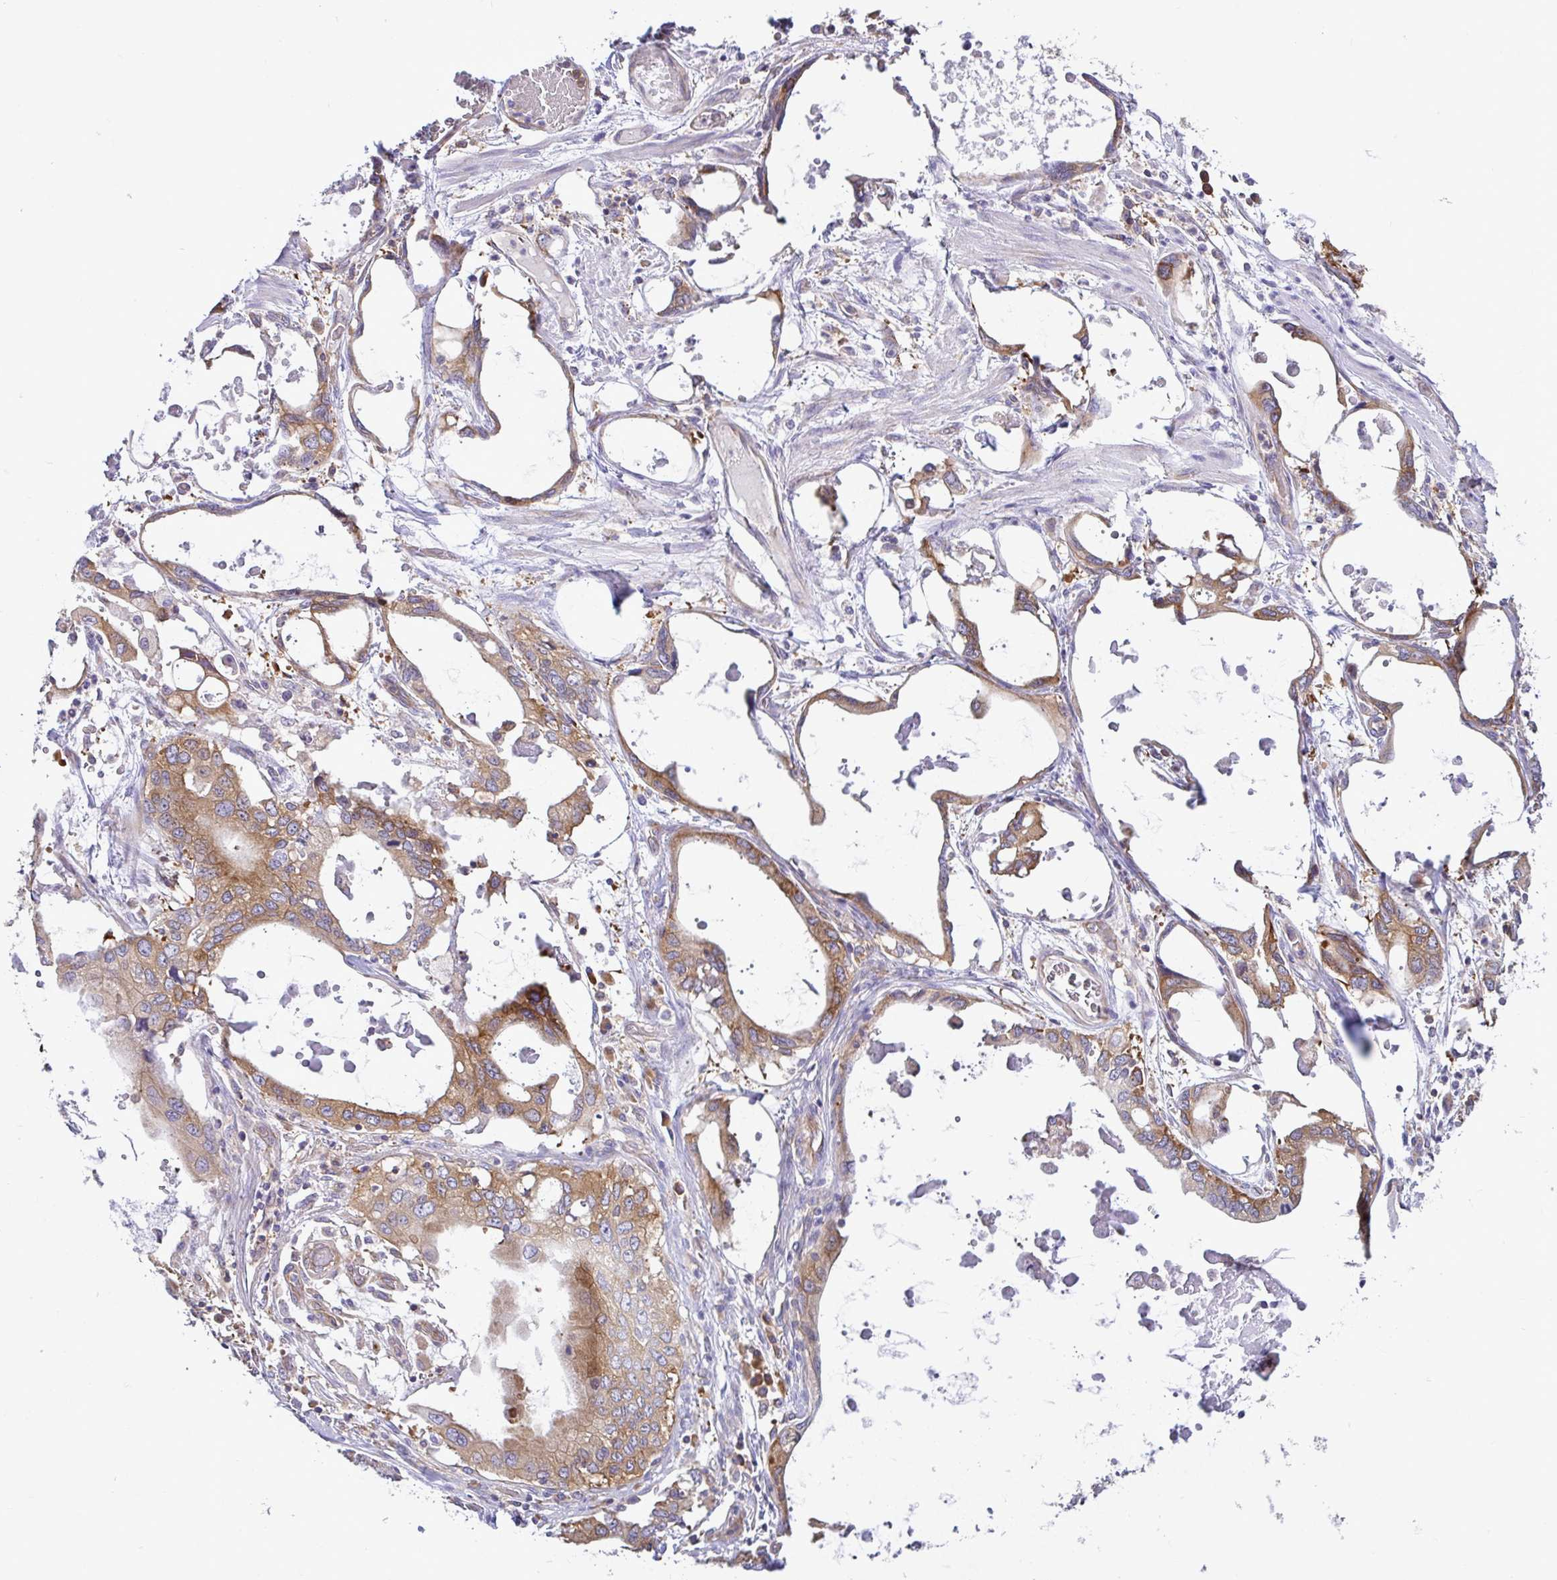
{"staining": {"intensity": "moderate", "quantity": ">75%", "location": "cytoplasmic/membranous"}, "tissue": "stomach cancer", "cell_type": "Tumor cells", "image_type": "cancer", "snomed": [{"axis": "morphology", "description": "Adenocarcinoma, NOS"}, {"axis": "topography", "description": "Stomach, upper"}], "caption": "About >75% of tumor cells in stomach cancer show moderate cytoplasmic/membranous protein positivity as visualized by brown immunohistochemical staining.", "gene": "LARS1", "patient": {"sex": "male", "age": 74}}